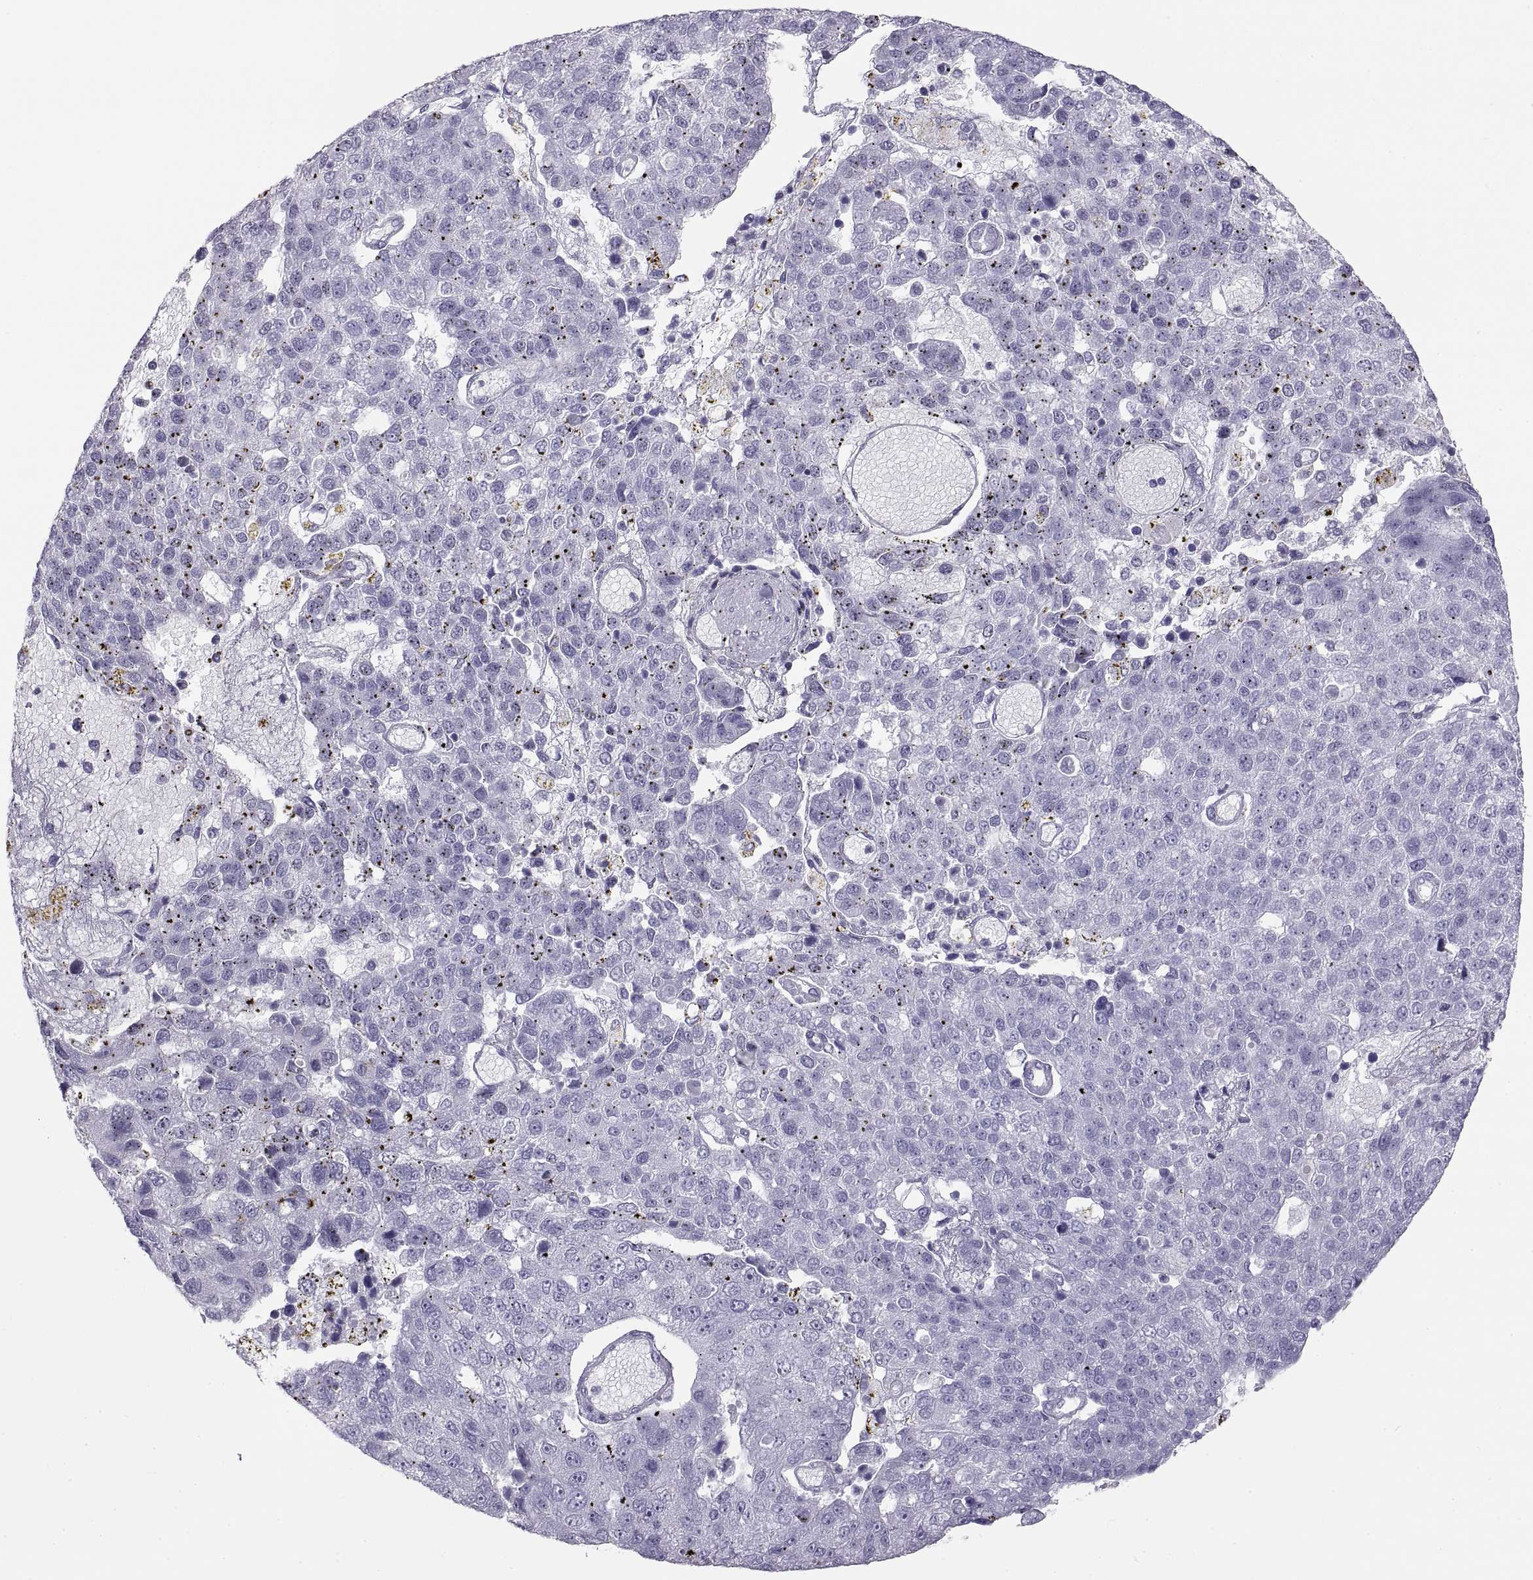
{"staining": {"intensity": "negative", "quantity": "none", "location": "none"}, "tissue": "pancreatic cancer", "cell_type": "Tumor cells", "image_type": "cancer", "snomed": [{"axis": "morphology", "description": "Adenocarcinoma, NOS"}, {"axis": "topography", "description": "Pancreas"}], "caption": "There is no significant staining in tumor cells of pancreatic cancer. (Stains: DAB (3,3'-diaminobenzidine) immunohistochemistry with hematoxylin counter stain, Microscopy: brightfield microscopy at high magnification).", "gene": "SEMG1", "patient": {"sex": "female", "age": 61}}